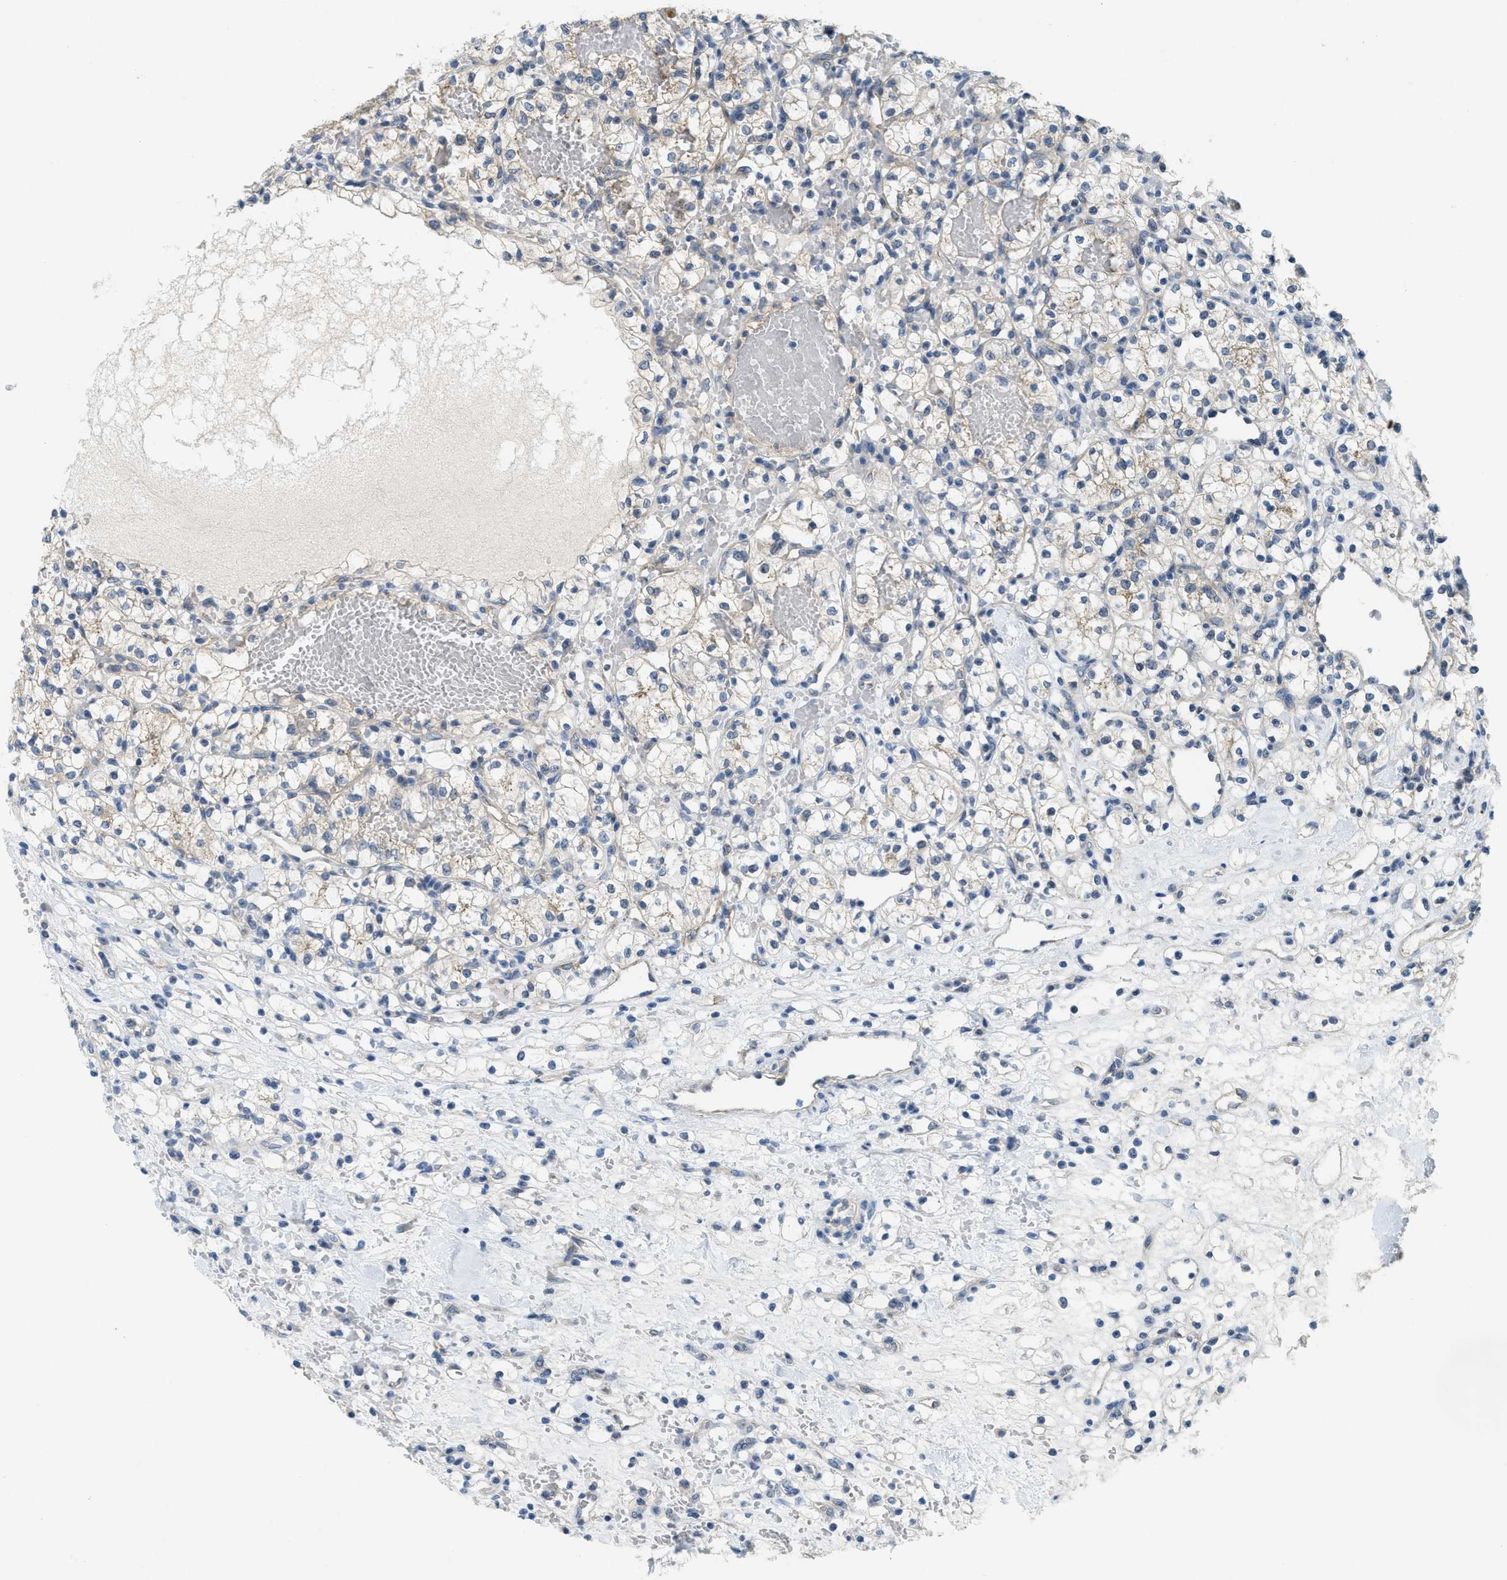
{"staining": {"intensity": "negative", "quantity": "none", "location": "none"}, "tissue": "renal cancer", "cell_type": "Tumor cells", "image_type": "cancer", "snomed": [{"axis": "morphology", "description": "Adenocarcinoma, NOS"}, {"axis": "topography", "description": "Kidney"}], "caption": "This micrograph is of renal cancer stained with IHC to label a protein in brown with the nuclei are counter-stained blue. There is no staining in tumor cells.", "gene": "ZFYVE9", "patient": {"sex": "female", "age": 60}}